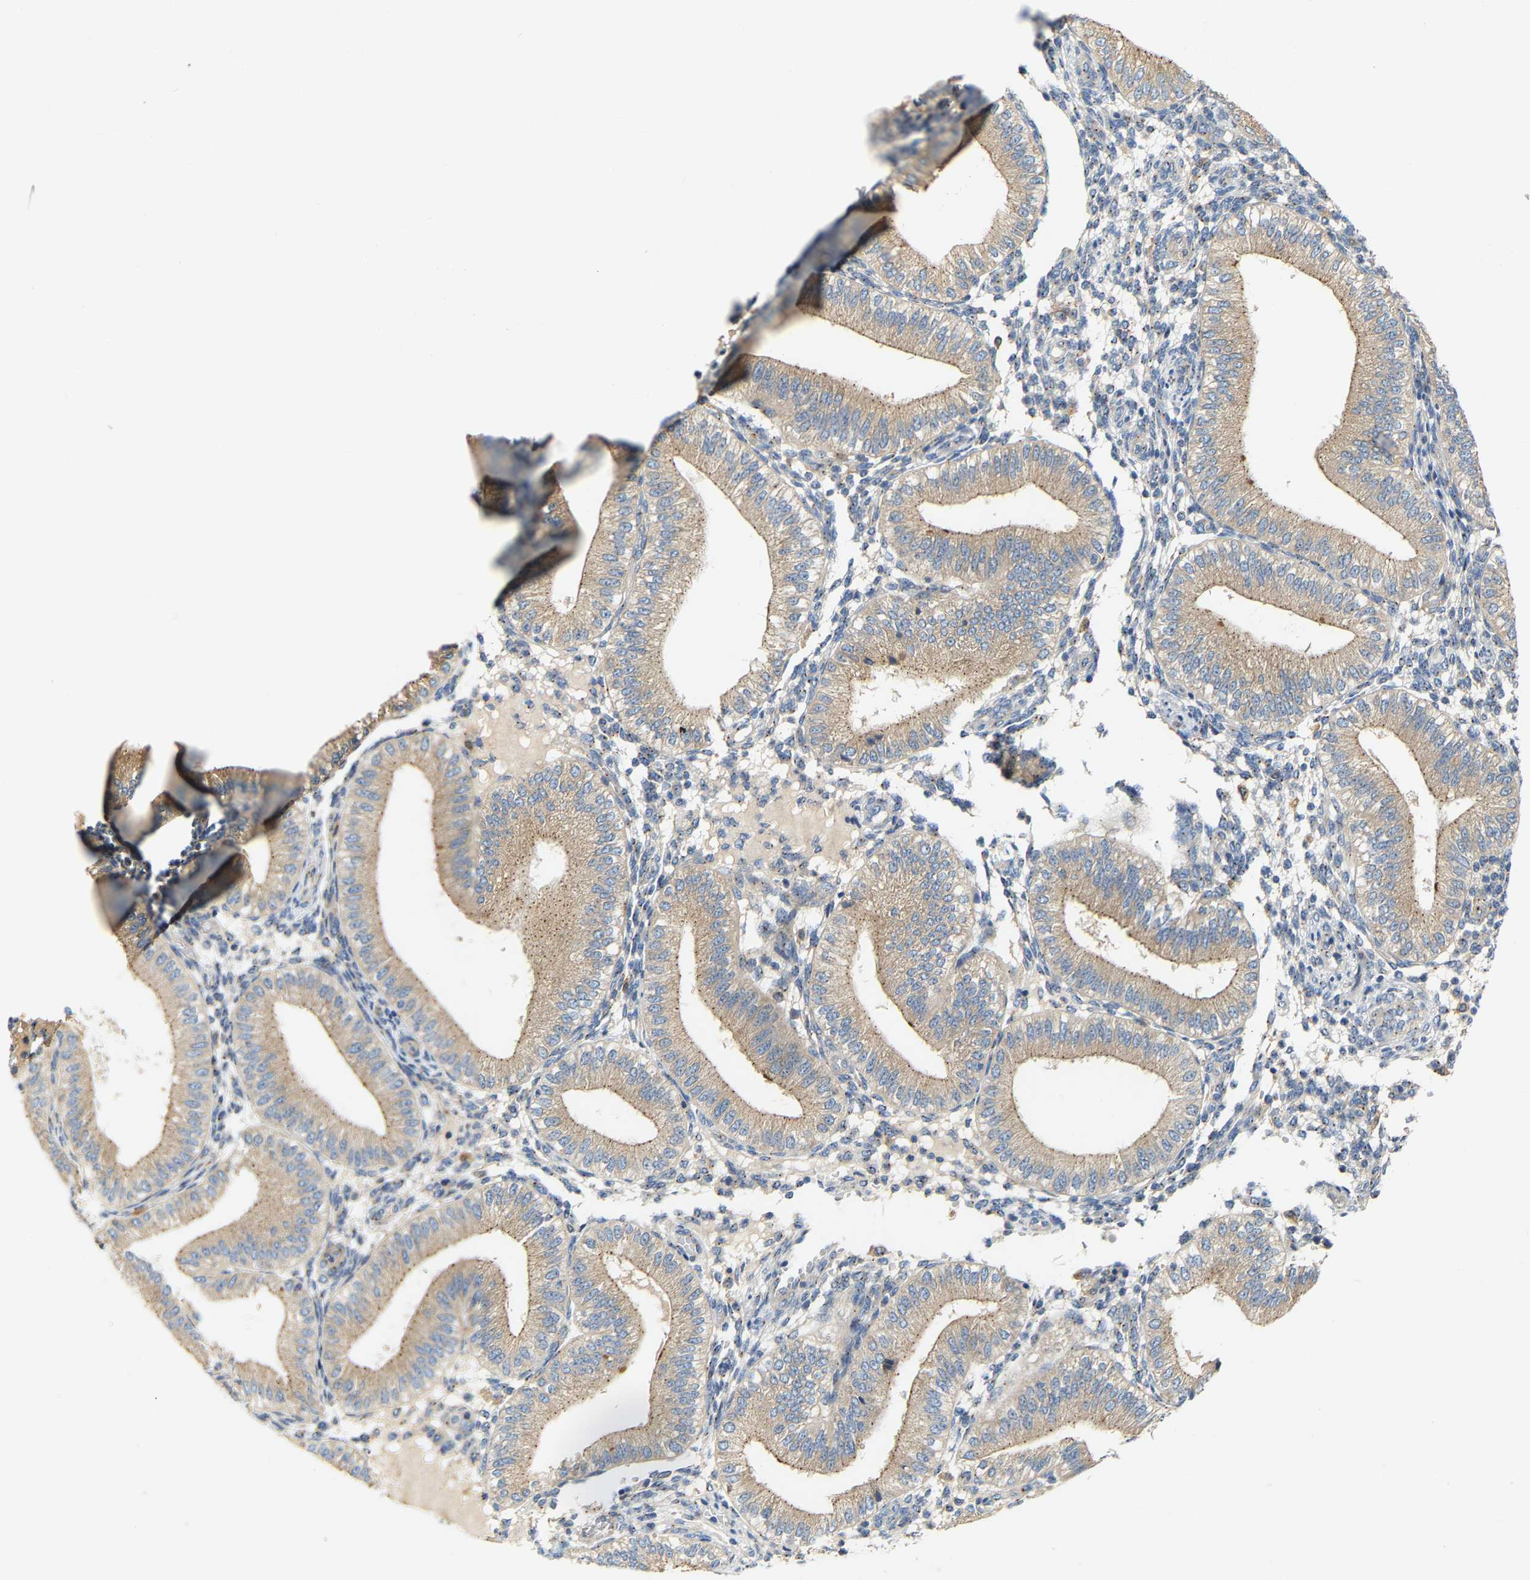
{"staining": {"intensity": "weak", "quantity": "<25%", "location": "cytoplasmic/membranous"}, "tissue": "endometrium", "cell_type": "Cells in endometrial stroma", "image_type": "normal", "snomed": [{"axis": "morphology", "description": "Normal tissue, NOS"}, {"axis": "topography", "description": "Endometrium"}], "caption": "High magnification brightfield microscopy of normal endometrium stained with DAB (brown) and counterstained with hematoxylin (blue): cells in endometrial stroma show no significant staining.", "gene": "PCNT", "patient": {"sex": "female", "age": 39}}